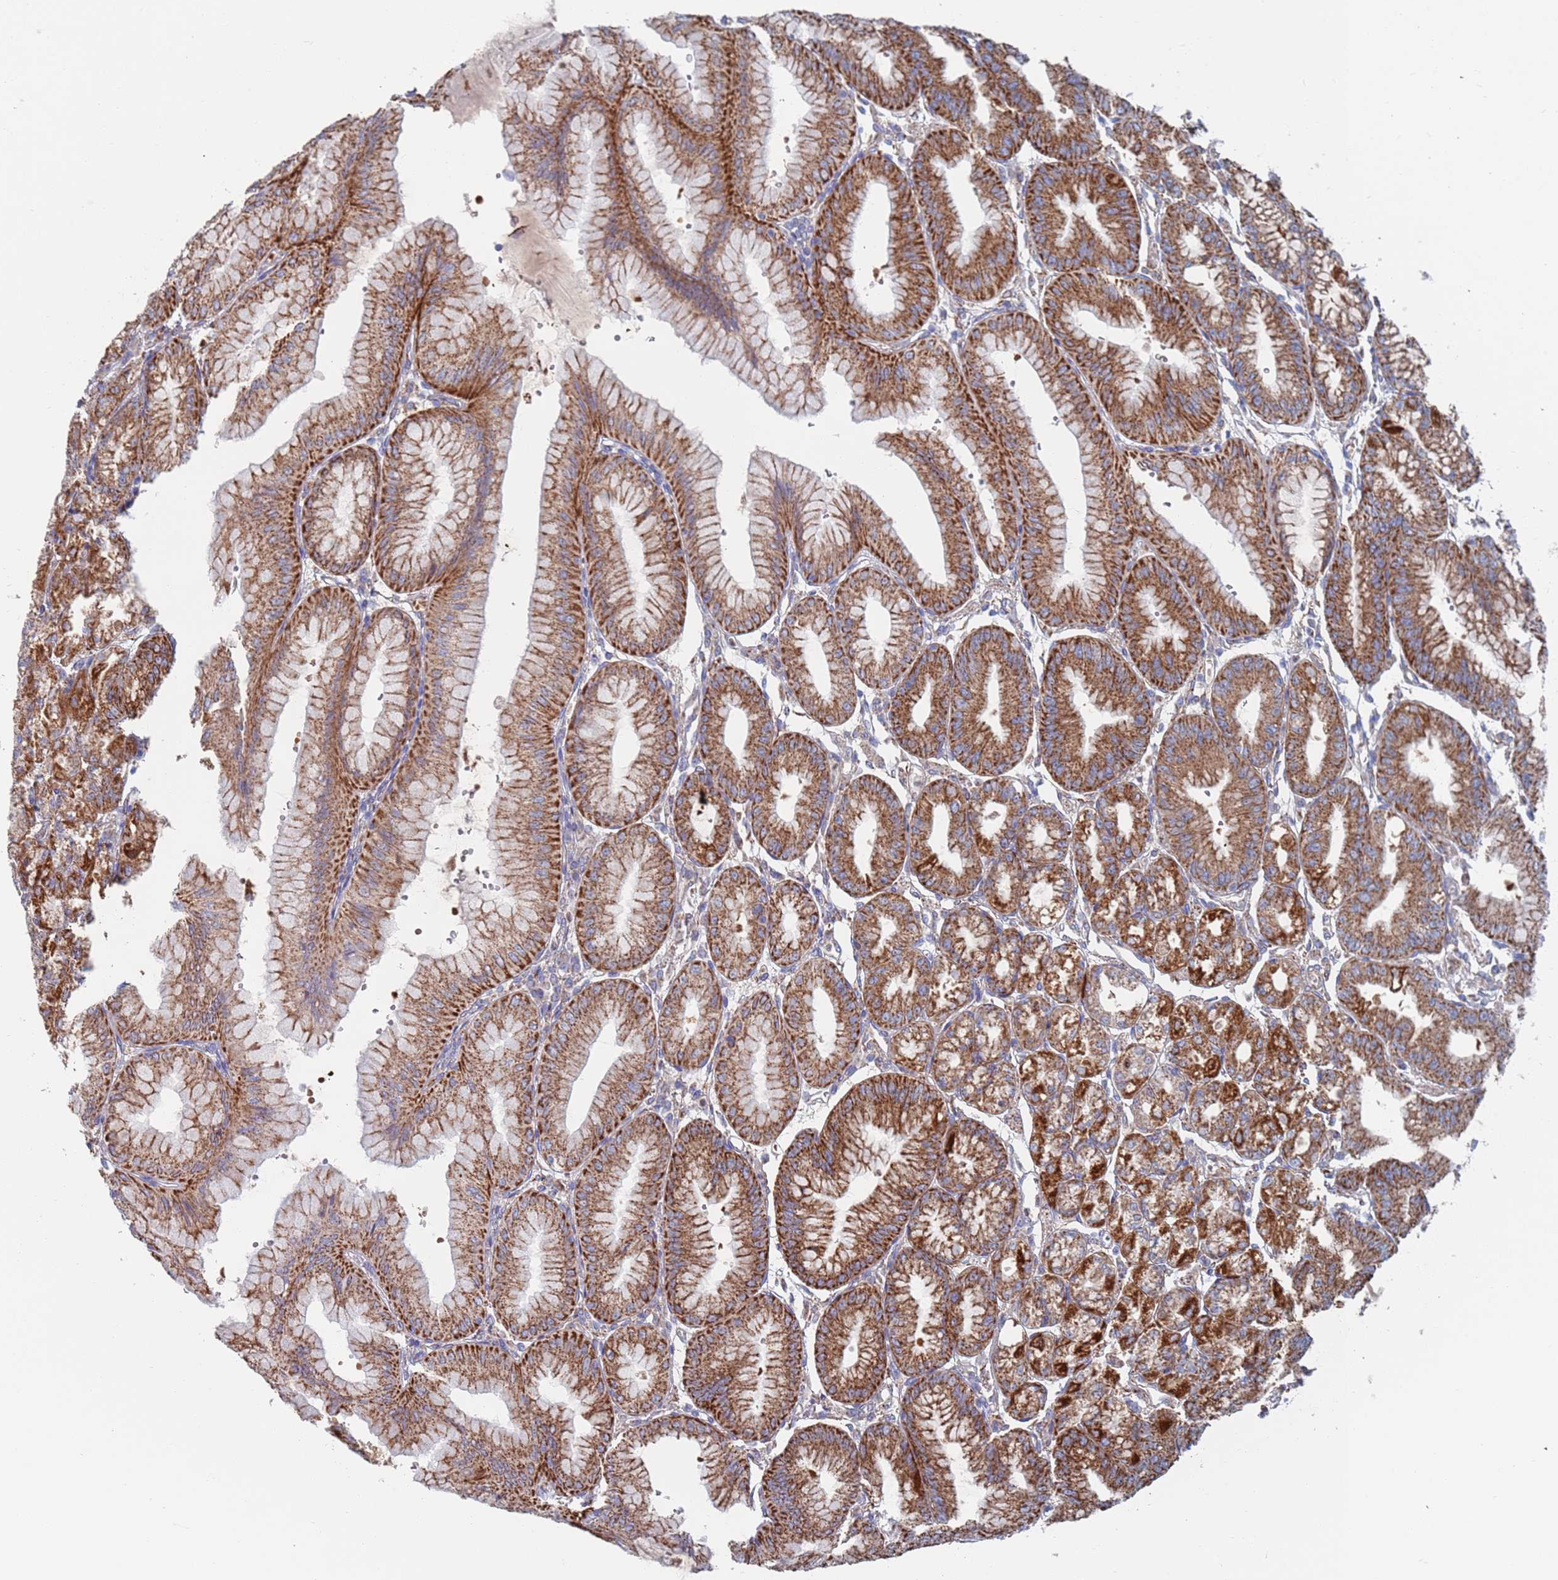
{"staining": {"intensity": "strong", "quantity": ">75%", "location": "cytoplasmic/membranous"}, "tissue": "stomach", "cell_type": "Glandular cells", "image_type": "normal", "snomed": [{"axis": "morphology", "description": "Normal tissue, NOS"}, {"axis": "topography", "description": "Stomach, lower"}], "caption": "Immunohistochemistry (IHC) (DAB) staining of benign human stomach reveals strong cytoplasmic/membranous protein positivity in approximately >75% of glandular cells. Using DAB (brown) and hematoxylin (blue) stains, captured at high magnification using brightfield microscopy.", "gene": "CHCHD6", "patient": {"sex": "male", "age": 71}}